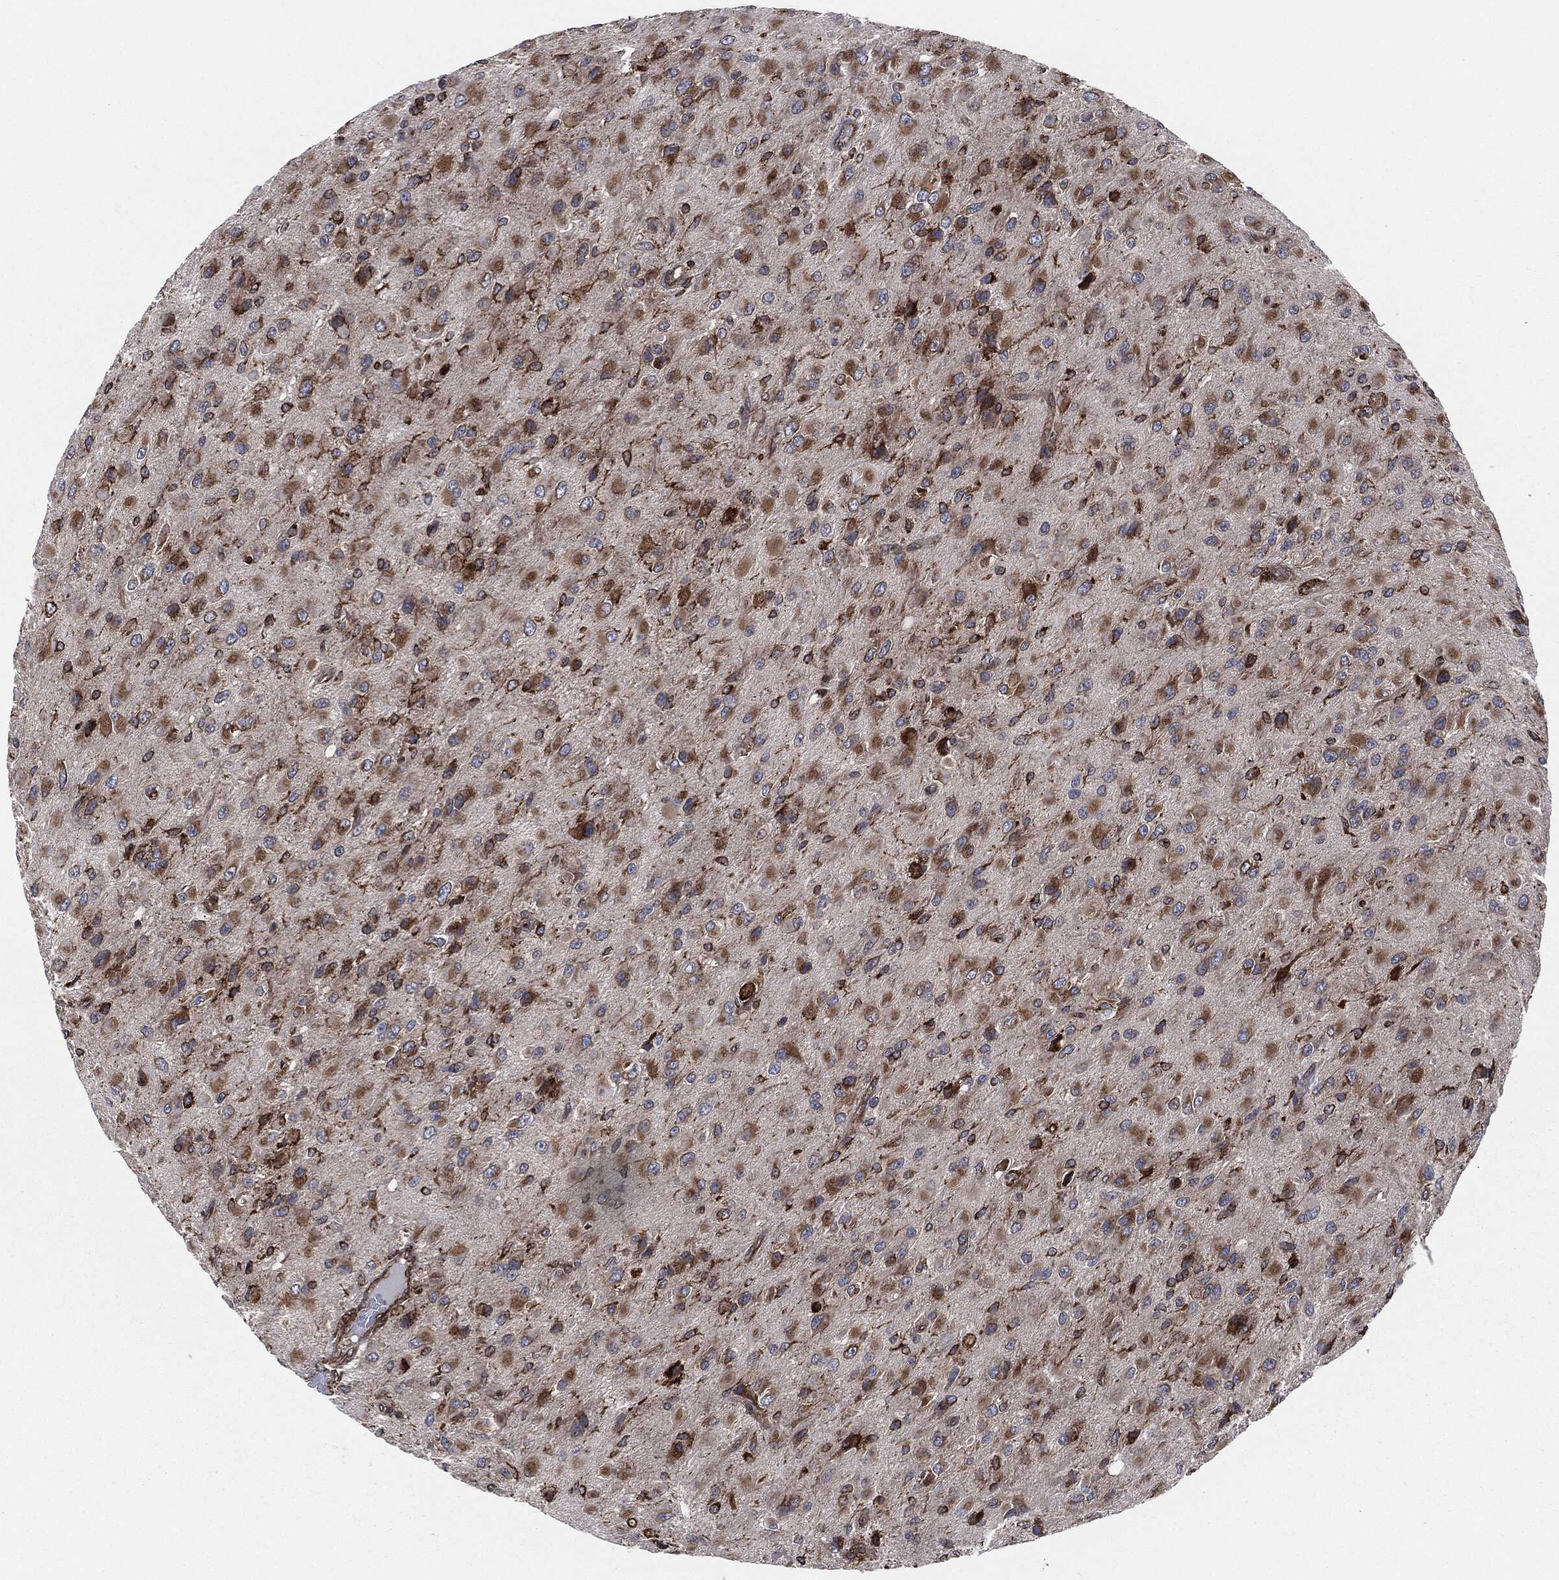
{"staining": {"intensity": "strong", "quantity": ">75%", "location": "cytoplasmic/membranous"}, "tissue": "glioma", "cell_type": "Tumor cells", "image_type": "cancer", "snomed": [{"axis": "morphology", "description": "Glioma, malignant, High grade"}, {"axis": "topography", "description": "Cerebral cortex"}], "caption": "A brown stain highlights strong cytoplasmic/membranous positivity of a protein in high-grade glioma (malignant) tumor cells.", "gene": "CALR", "patient": {"sex": "male", "age": 35}}